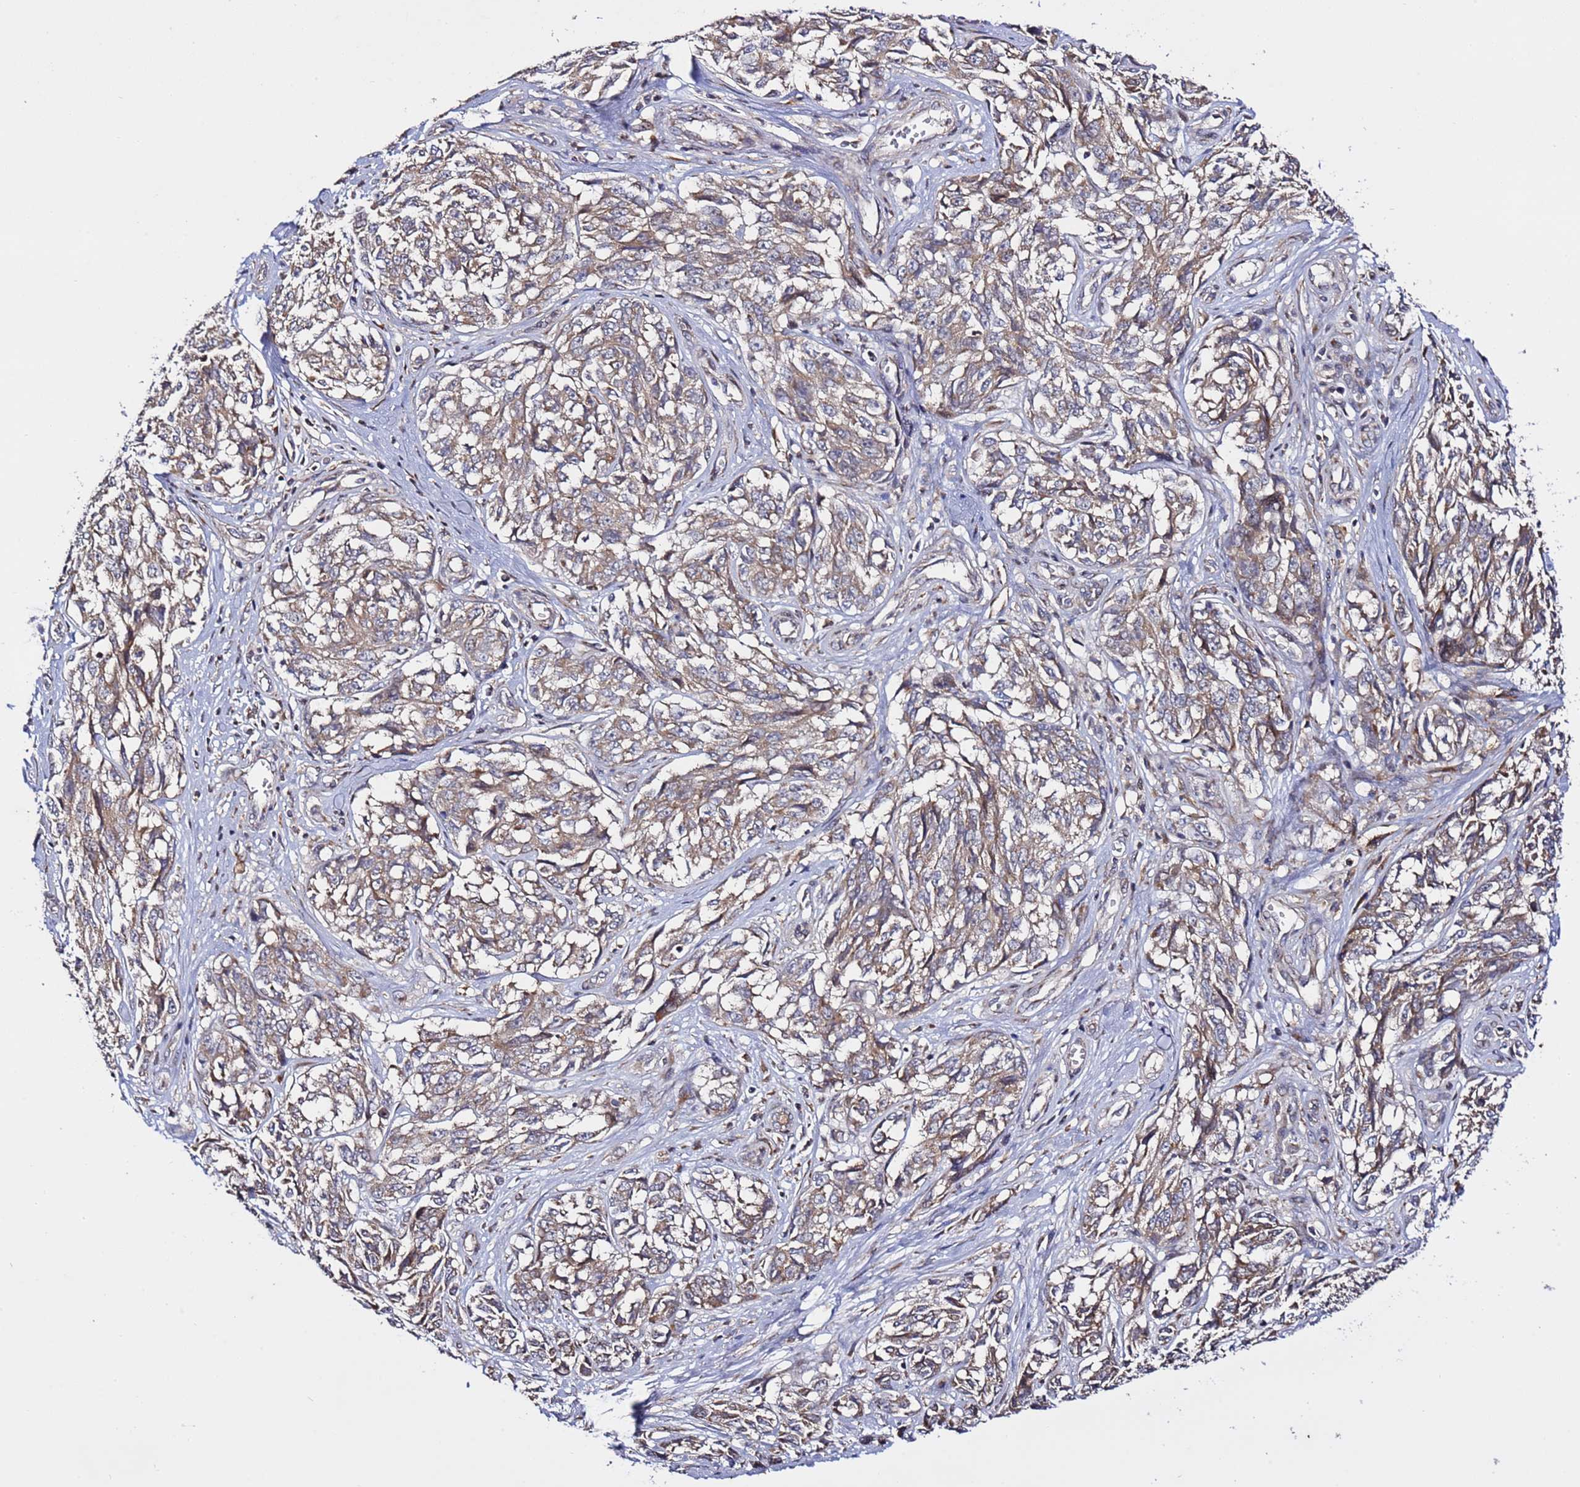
{"staining": {"intensity": "weak", "quantity": ">75%", "location": "cytoplasmic/membranous"}, "tissue": "melanoma", "cell_type": "Tumor cells", "image_type": "cancer", "snomed": [{"axis": "morphology", "description": "Malignant melanoma, NOS"}, {"axis": "topography", "description": "Skin"}], "caption": "Human melanoma stained for a protein (brown) displays weak cytoplasmic/membranous positive staining in about >75% of tumor cells.", "gene": "TMEM176B", "patient": {"sex": "female", "age": 64}}